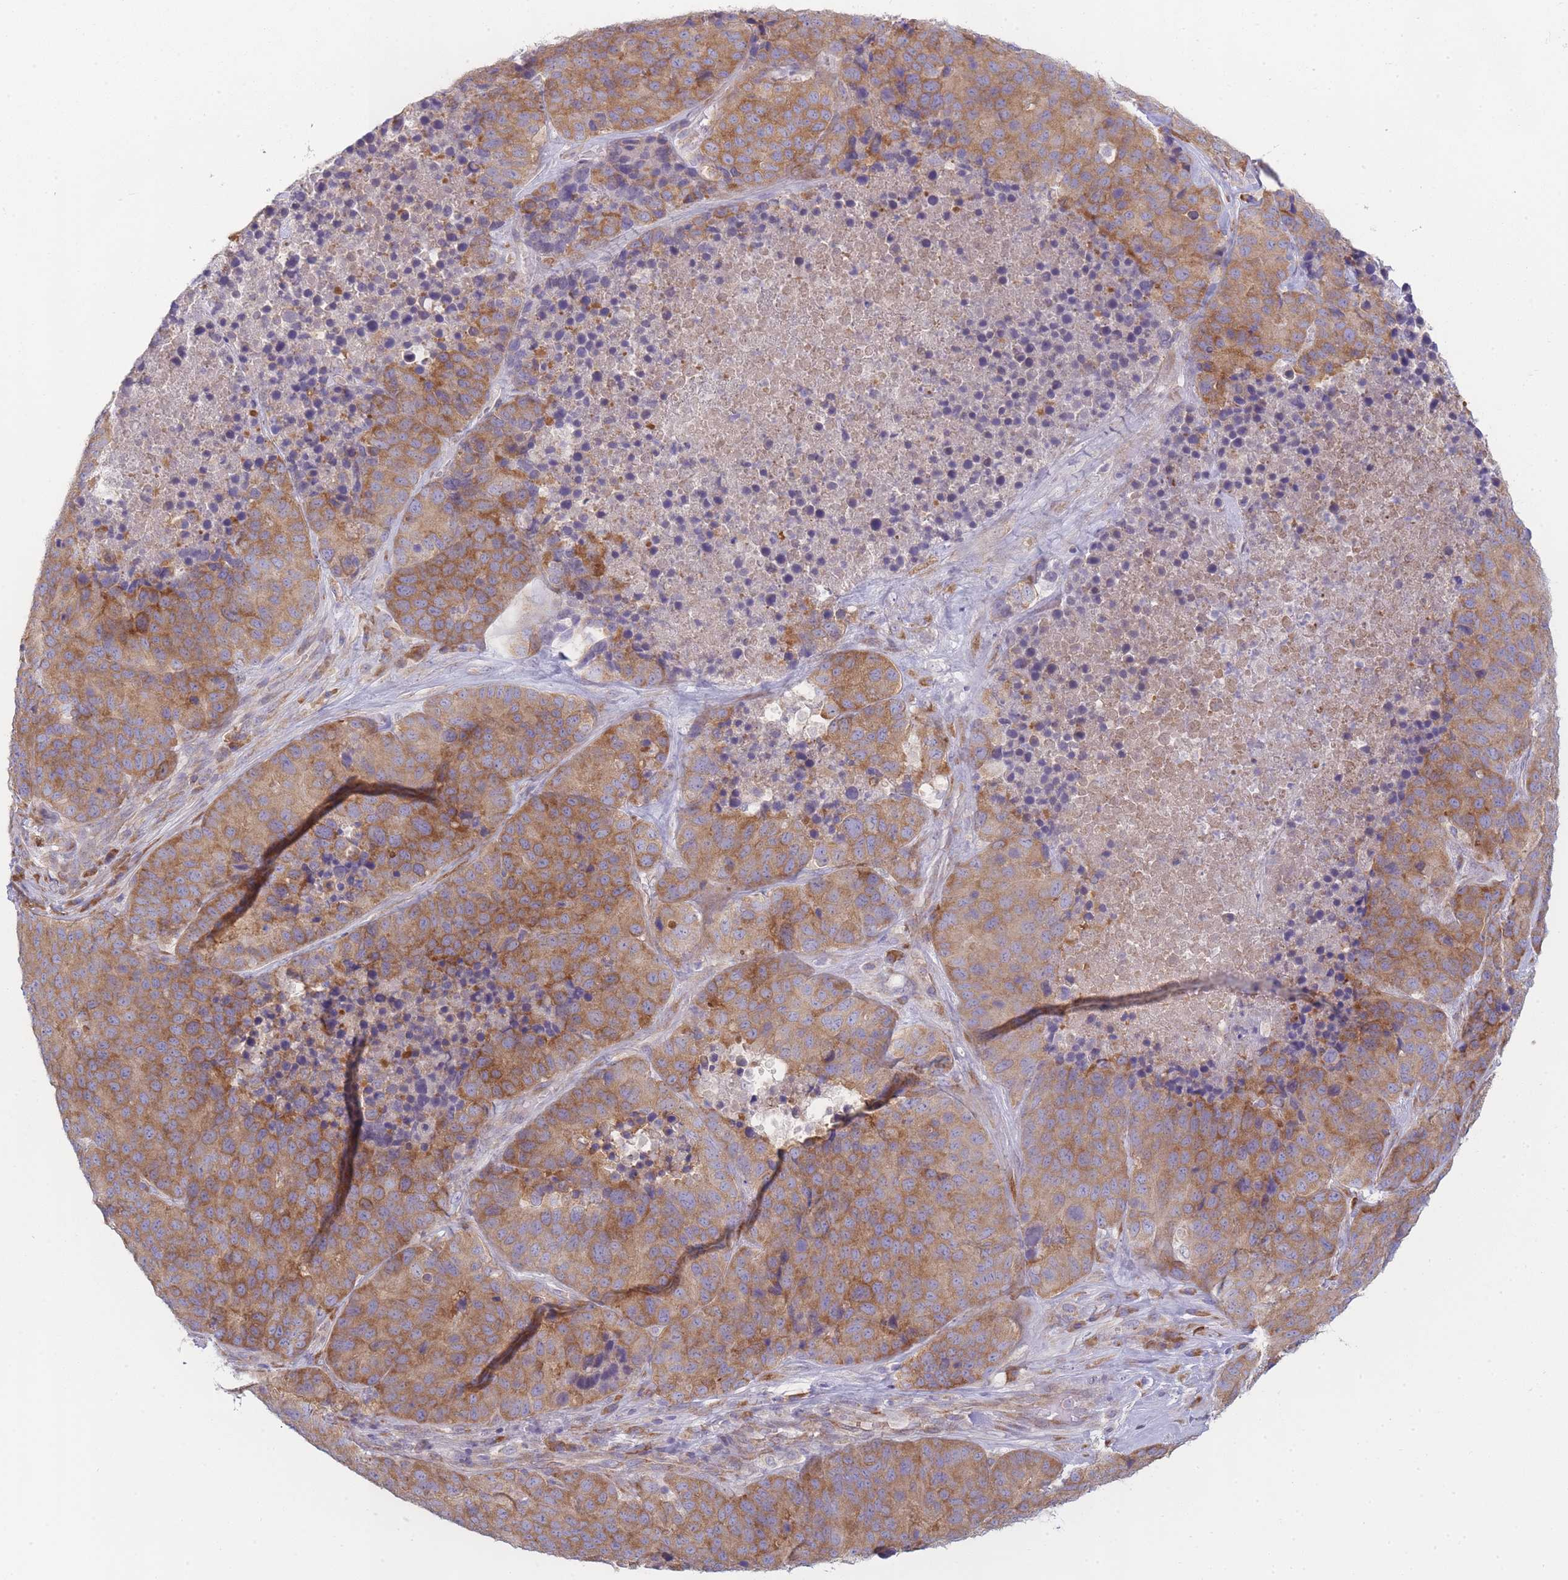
{"staining": {"intensity": "moderate", "quantity": ">75%", "location": "cytoplasmic/membranous"}, "tissue": "stomach cancer", "cell_type": "Tumor cells", "image_type": "cancer", "snomed": [{"axis": "morphology", "description": "Adenocarcinoma, NOS"}, {"axis": "topography", "description": "Stomach"}], "caption": "Tumor cells display medium levels of moderate cytoplasmic/membranous expression in approximately >75% of cells in human stomach cancer.", "gene": "OR5L2", "patient": {"sex": "male", "age": 71}}